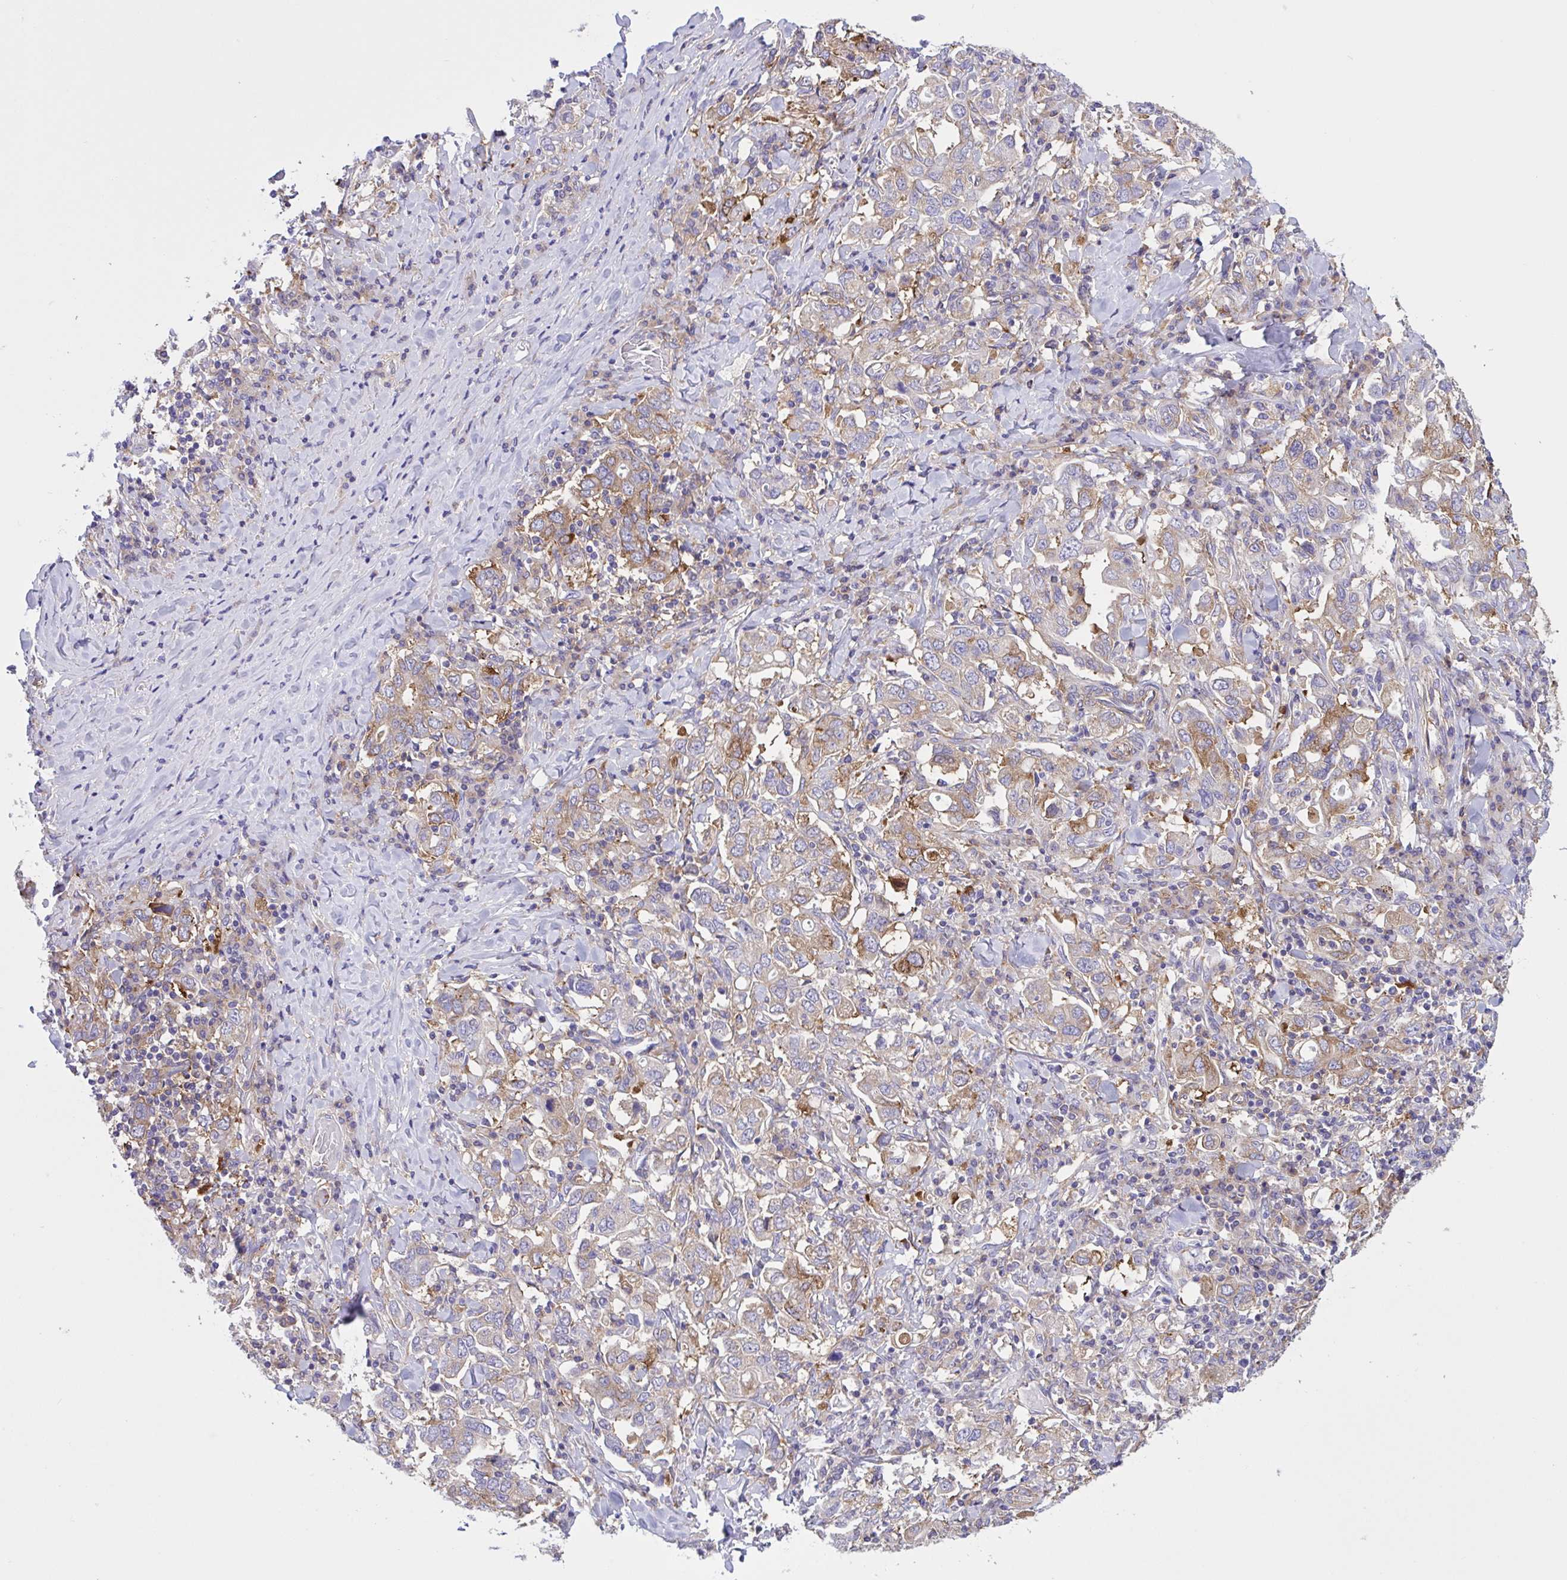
{"staining": {"intensity": "moderate", "quantity": "<25%", "location": "cytoplasmic/membranous"}, "tissue": "stomach cancer", "cell_type": "Tumor cells", "image_type": "cancer", "snomed": [{"axis": "morphology", "description": "Adenocarcinoma, NOS"}, {"axis": "topography", "description": "Stomach, upper"}], "caption": "Immunohistochemistry (IHC) of human stomach cancer (adenocarcinoma) demonstrates low levels of moderate cytoplasmic/membranous staining in approximately <25% of tumor cells.", "gene": "OR51M1", "patient": {"sex": "male", "age": 62}}